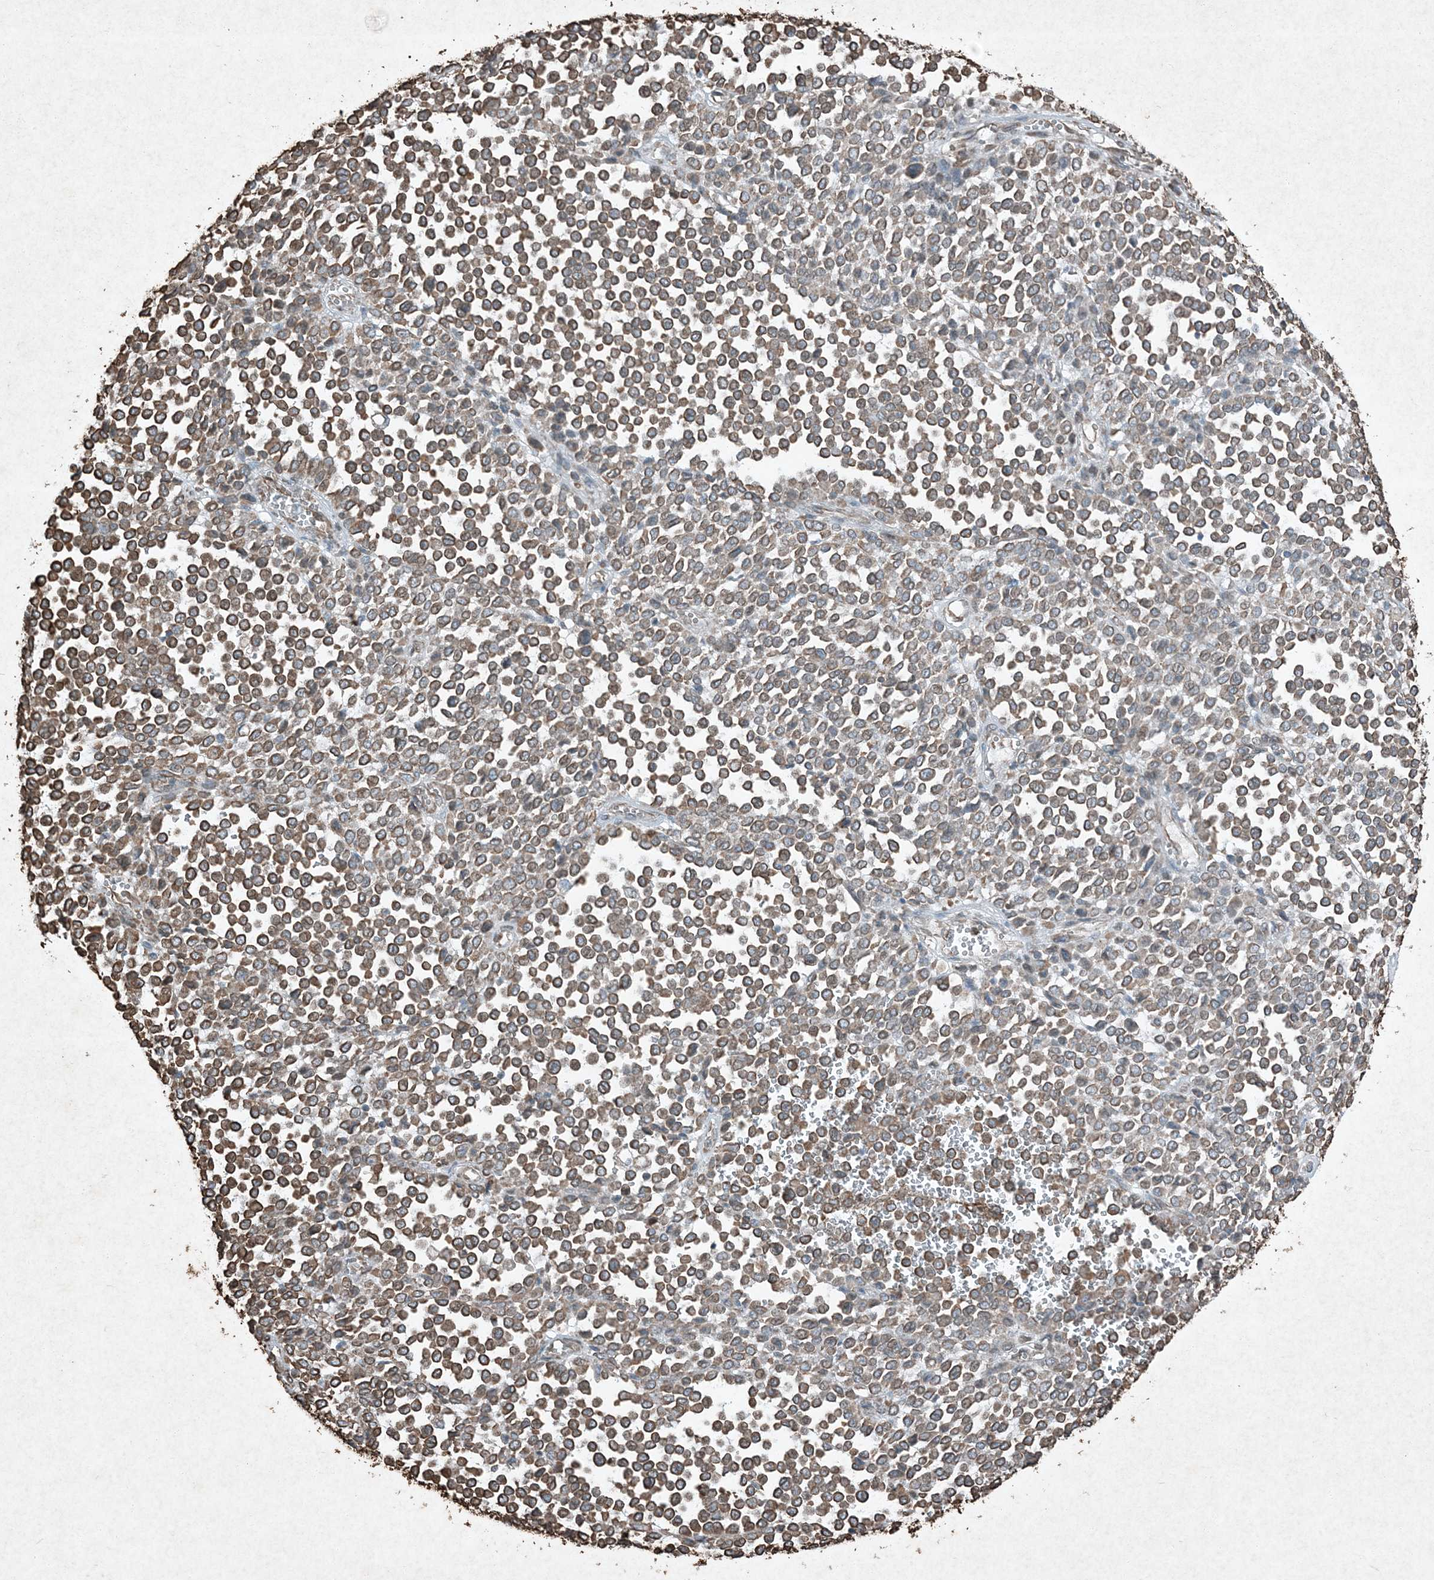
{"staining": {"intensity": "moderate", "quantity": ">75%", "location": "cytoplasmic/membranous"}, "tissue": "melanoma", "cell_type": "Tumor cells", "image_type": "cancer", "snomed": [{"axis": "morphology", "description": "Malignant melanoma, Metastatic site"}, {"axis": "topography", "description": "Pancreas"}], "caption": "Malignant melanoma (metastatic site) stained for a protein exhibits moderate cytoplasmic/membranous positivity in tumor cells.", "gene": "RYK", "patient": {"sex": "female", "age": 30}}